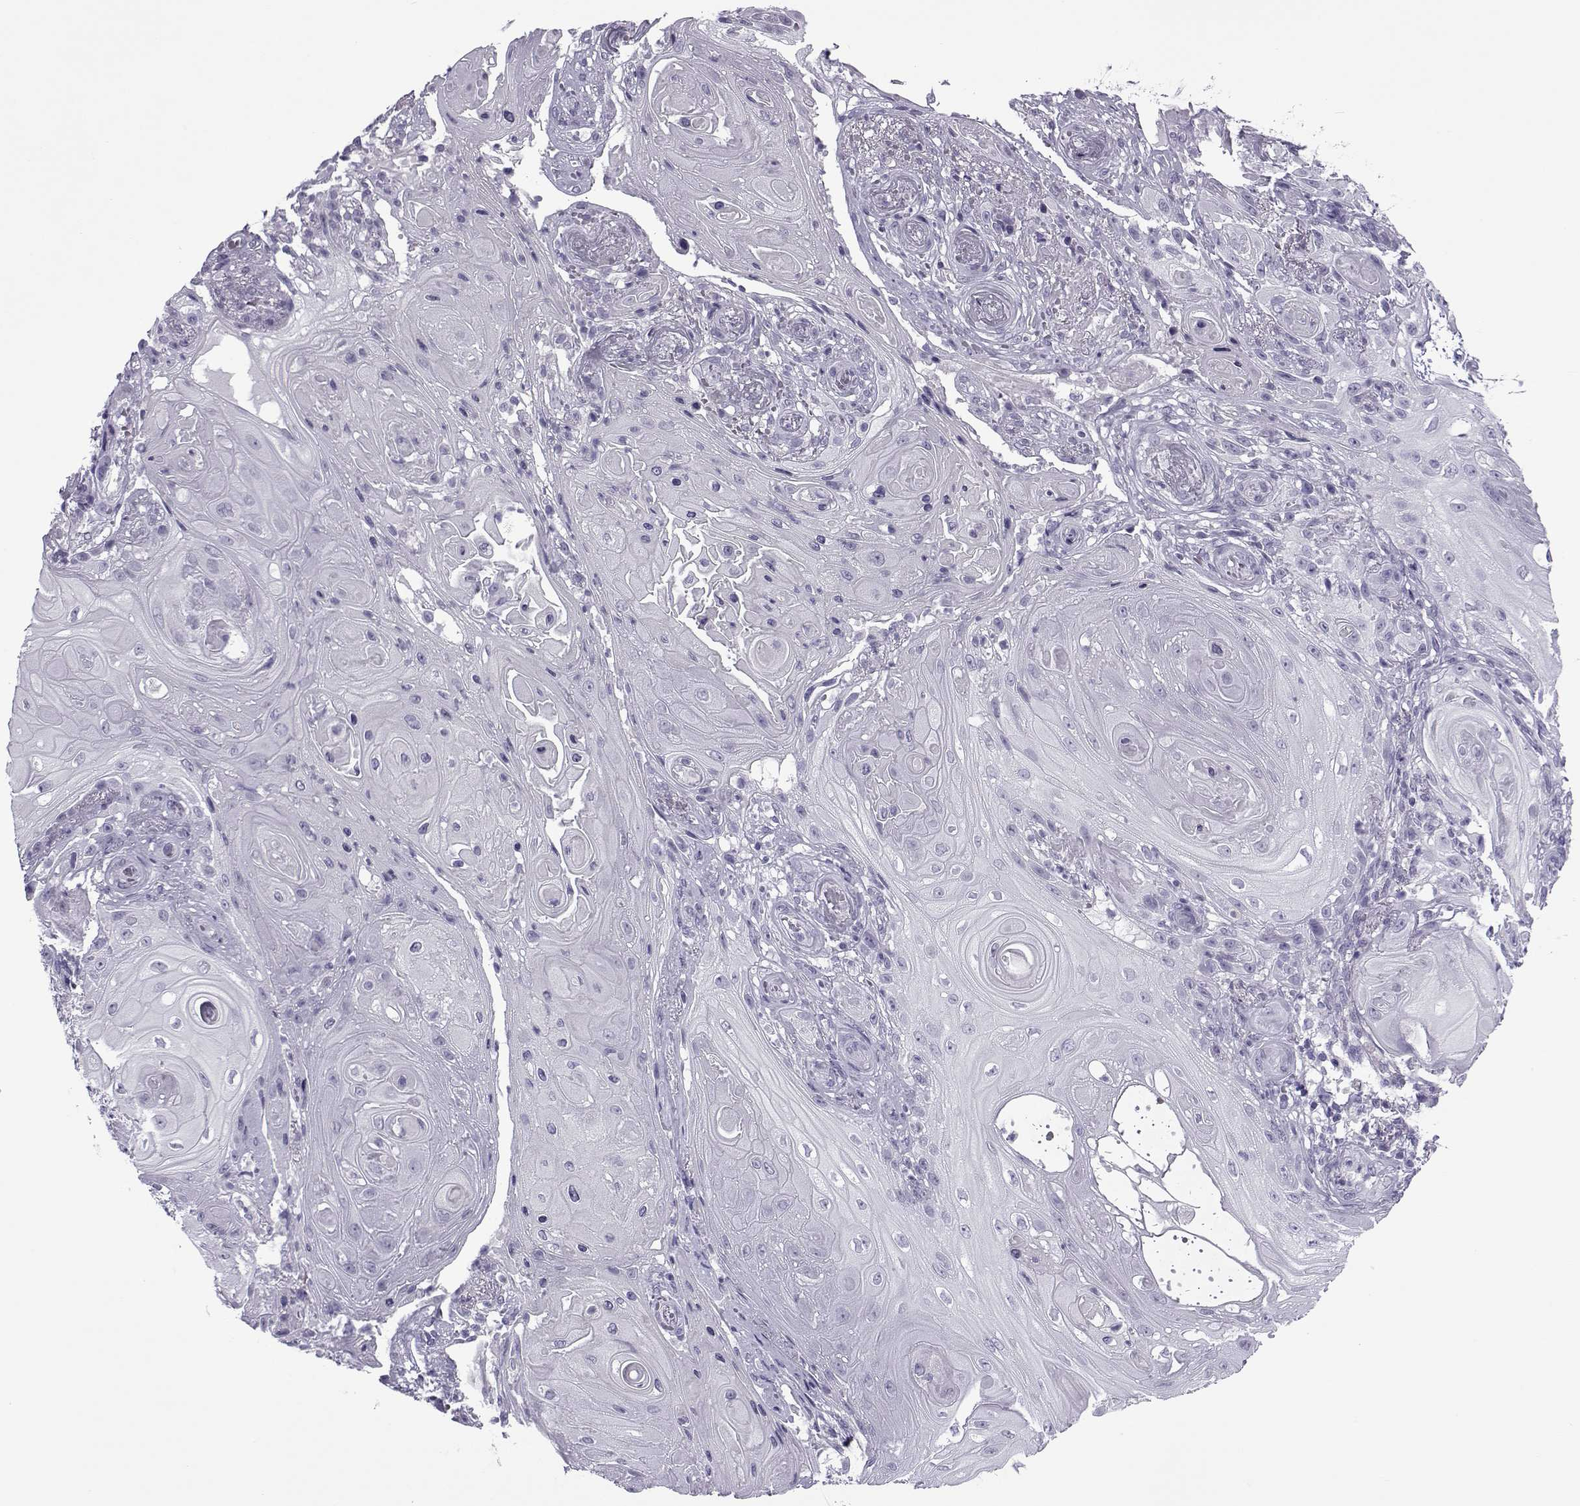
{"staining": {"intensity": "negative", "quantity": "none", "location": "none"}, "tissue": "skin cancer", "cell_type": "Tumor cells", "image_type": "cancer", "snomed": [{"axis": "morphology", "description": "Squamous cell carcinoma, NOS"}, {"axis": "topography", "description": "Skin"}], "caption": "Tumor cells show no significant protein expression in skin squamous cell carcinoma.", "gene": "OIP5", "patient": {"sex": "male", "age": 62}}